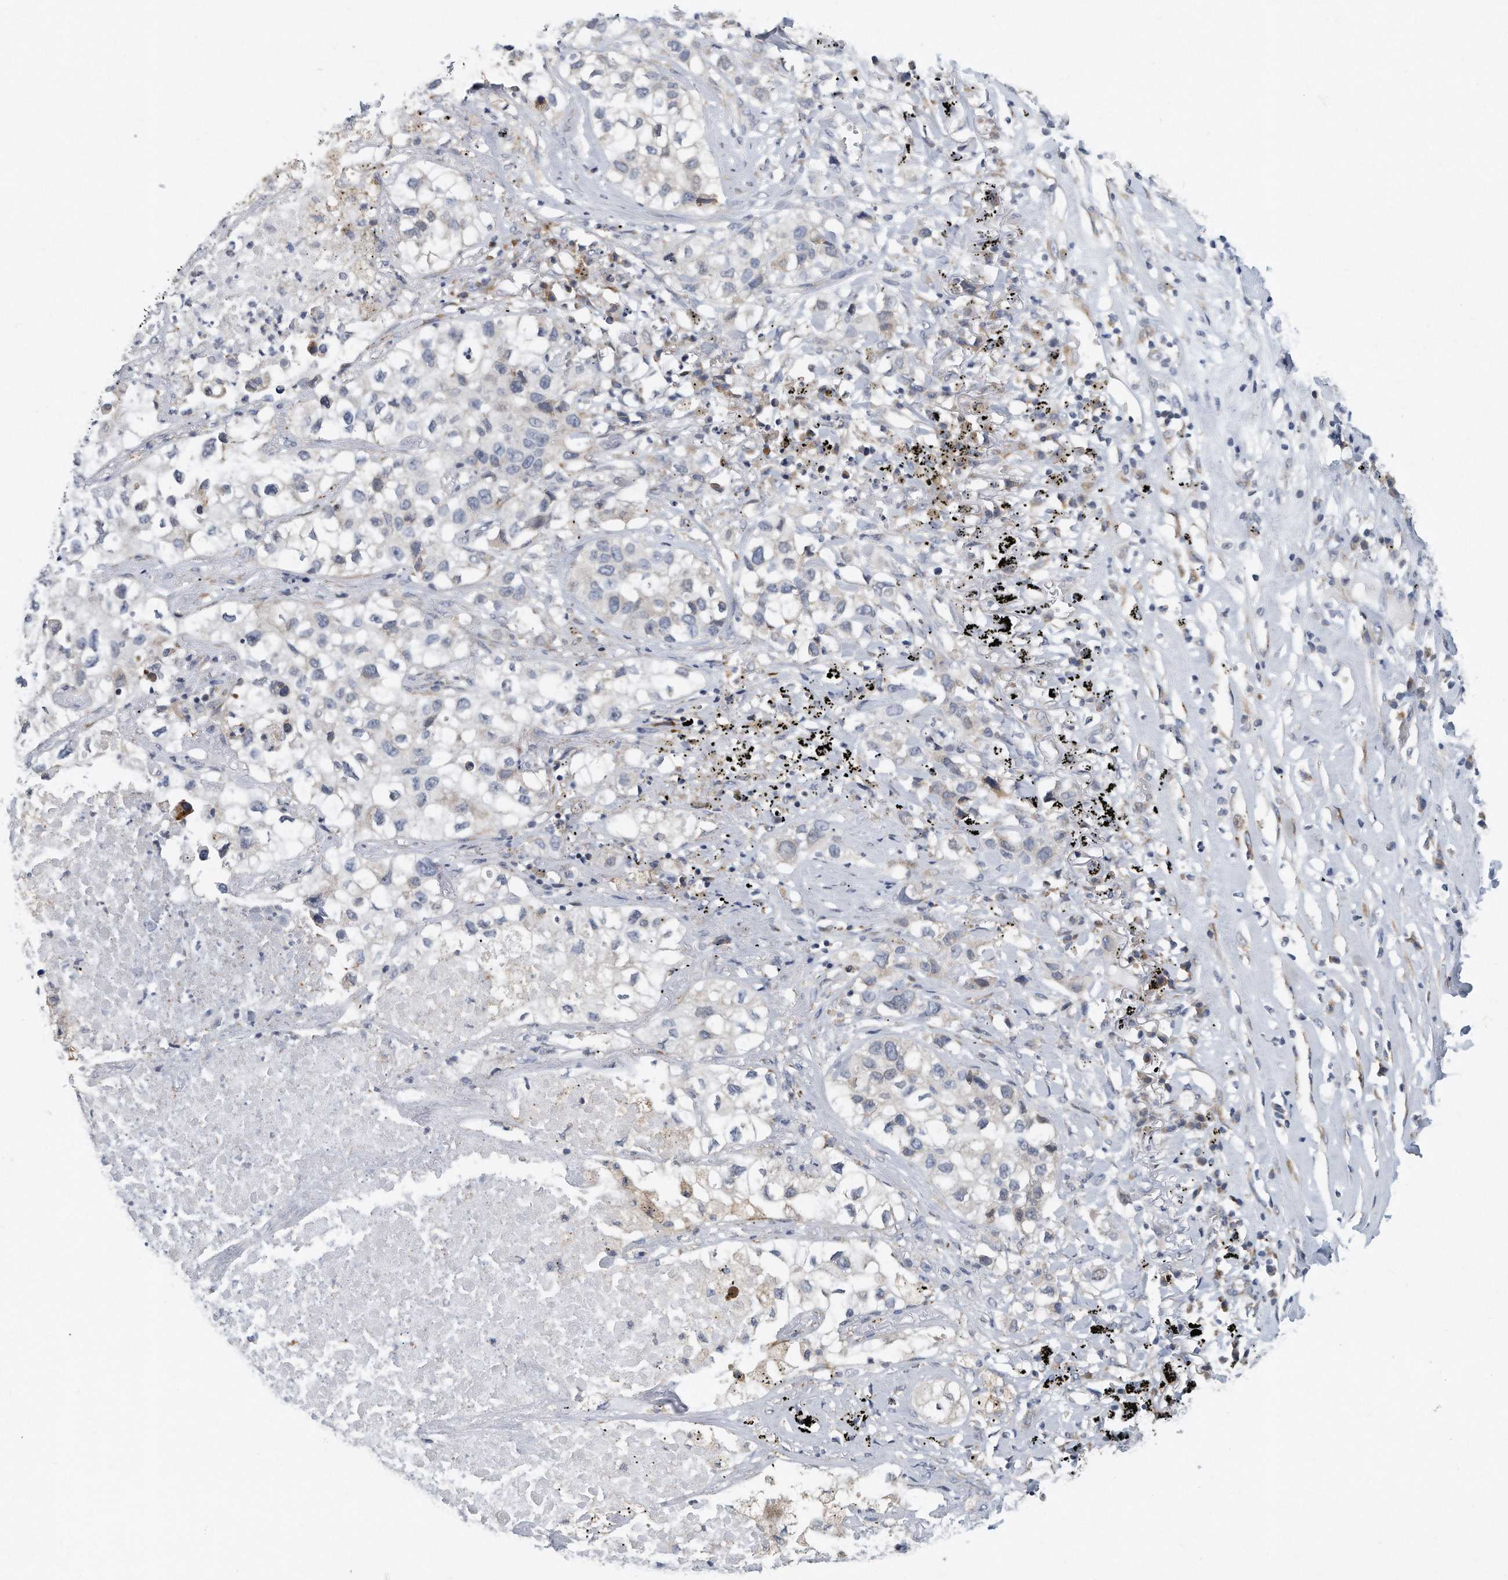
{"staining": {"intensity": "negative", "quantity": "none", "location": "none"}, "tissue": "lung cancer", "cell_type": "Tumor cells", "image_type": "cancer", "snomed": [{"axis": "morphology", "description": "Adenocarcinoma, NOS"}, {"axis": "topography", "description": "Lung"}], "caption": "This is a photomicrograph of immunohistochemistry staining of lung adenocarcinoma, which shows no positivity in tumor cells.", "gene": "VLDLR", "patient": {"sex": "male", "age": 63}}